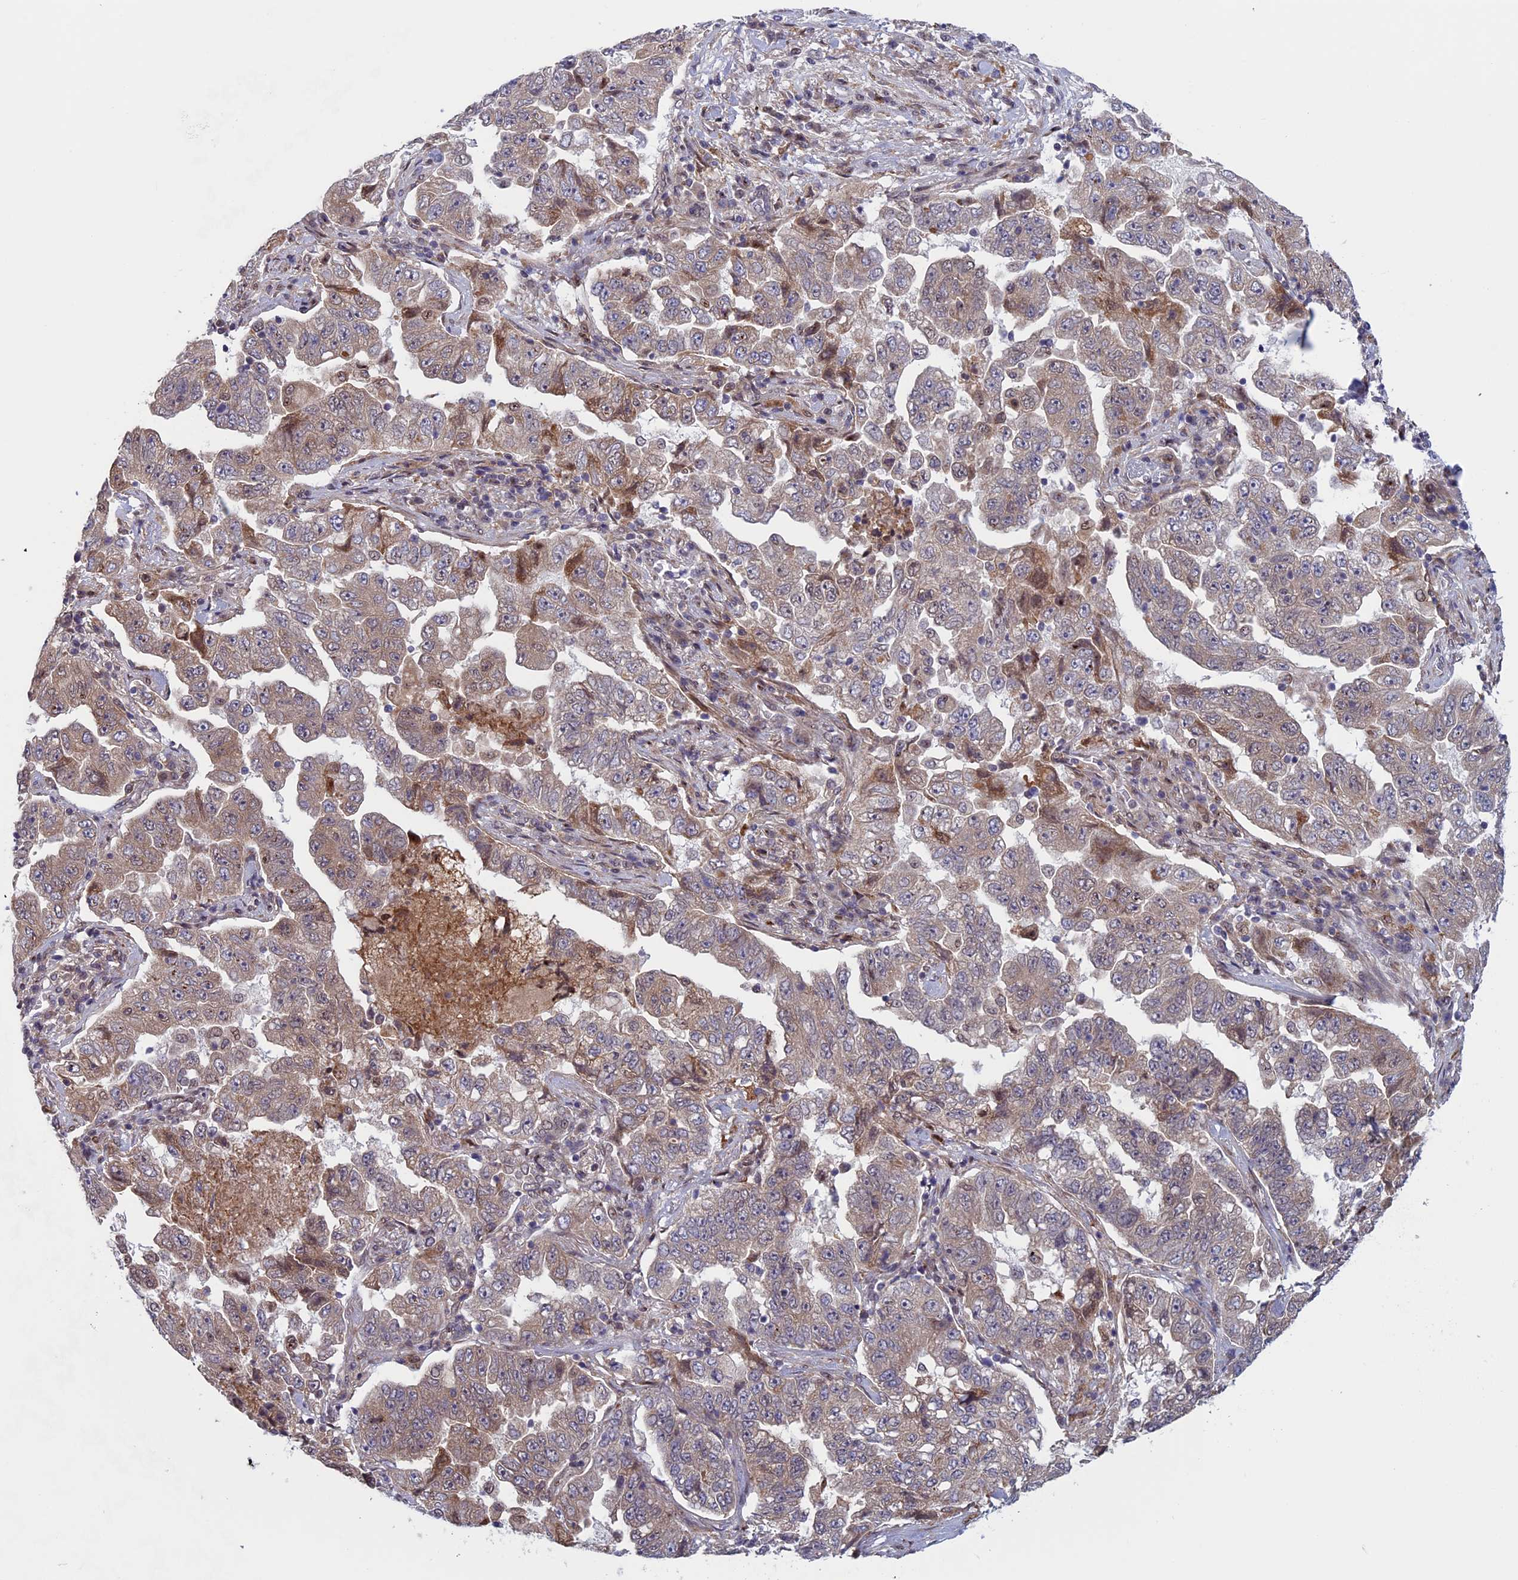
{"staining": {"intensity": "weak", "quantity": "25%-75%", "location": "cytoplasmic/membranous"}, "tissue": "lung cancer", "cell_type": "Tumor cells", "image_type": "cancer", "snomed": [{"axis": "morphology", "description": "Adenocarcinoma, NOS"}, {"axis": "topography", "description": "Lung"}], "caption": "Immunohistochemical staining of human lung cancer (adenocarcinoma) demonstrates weak cytoplasmic/membranous protein staining in about 25%-75% of tumor cells.", "gene": "FADS1", "patient": {"sex": "female", "age": 51}}